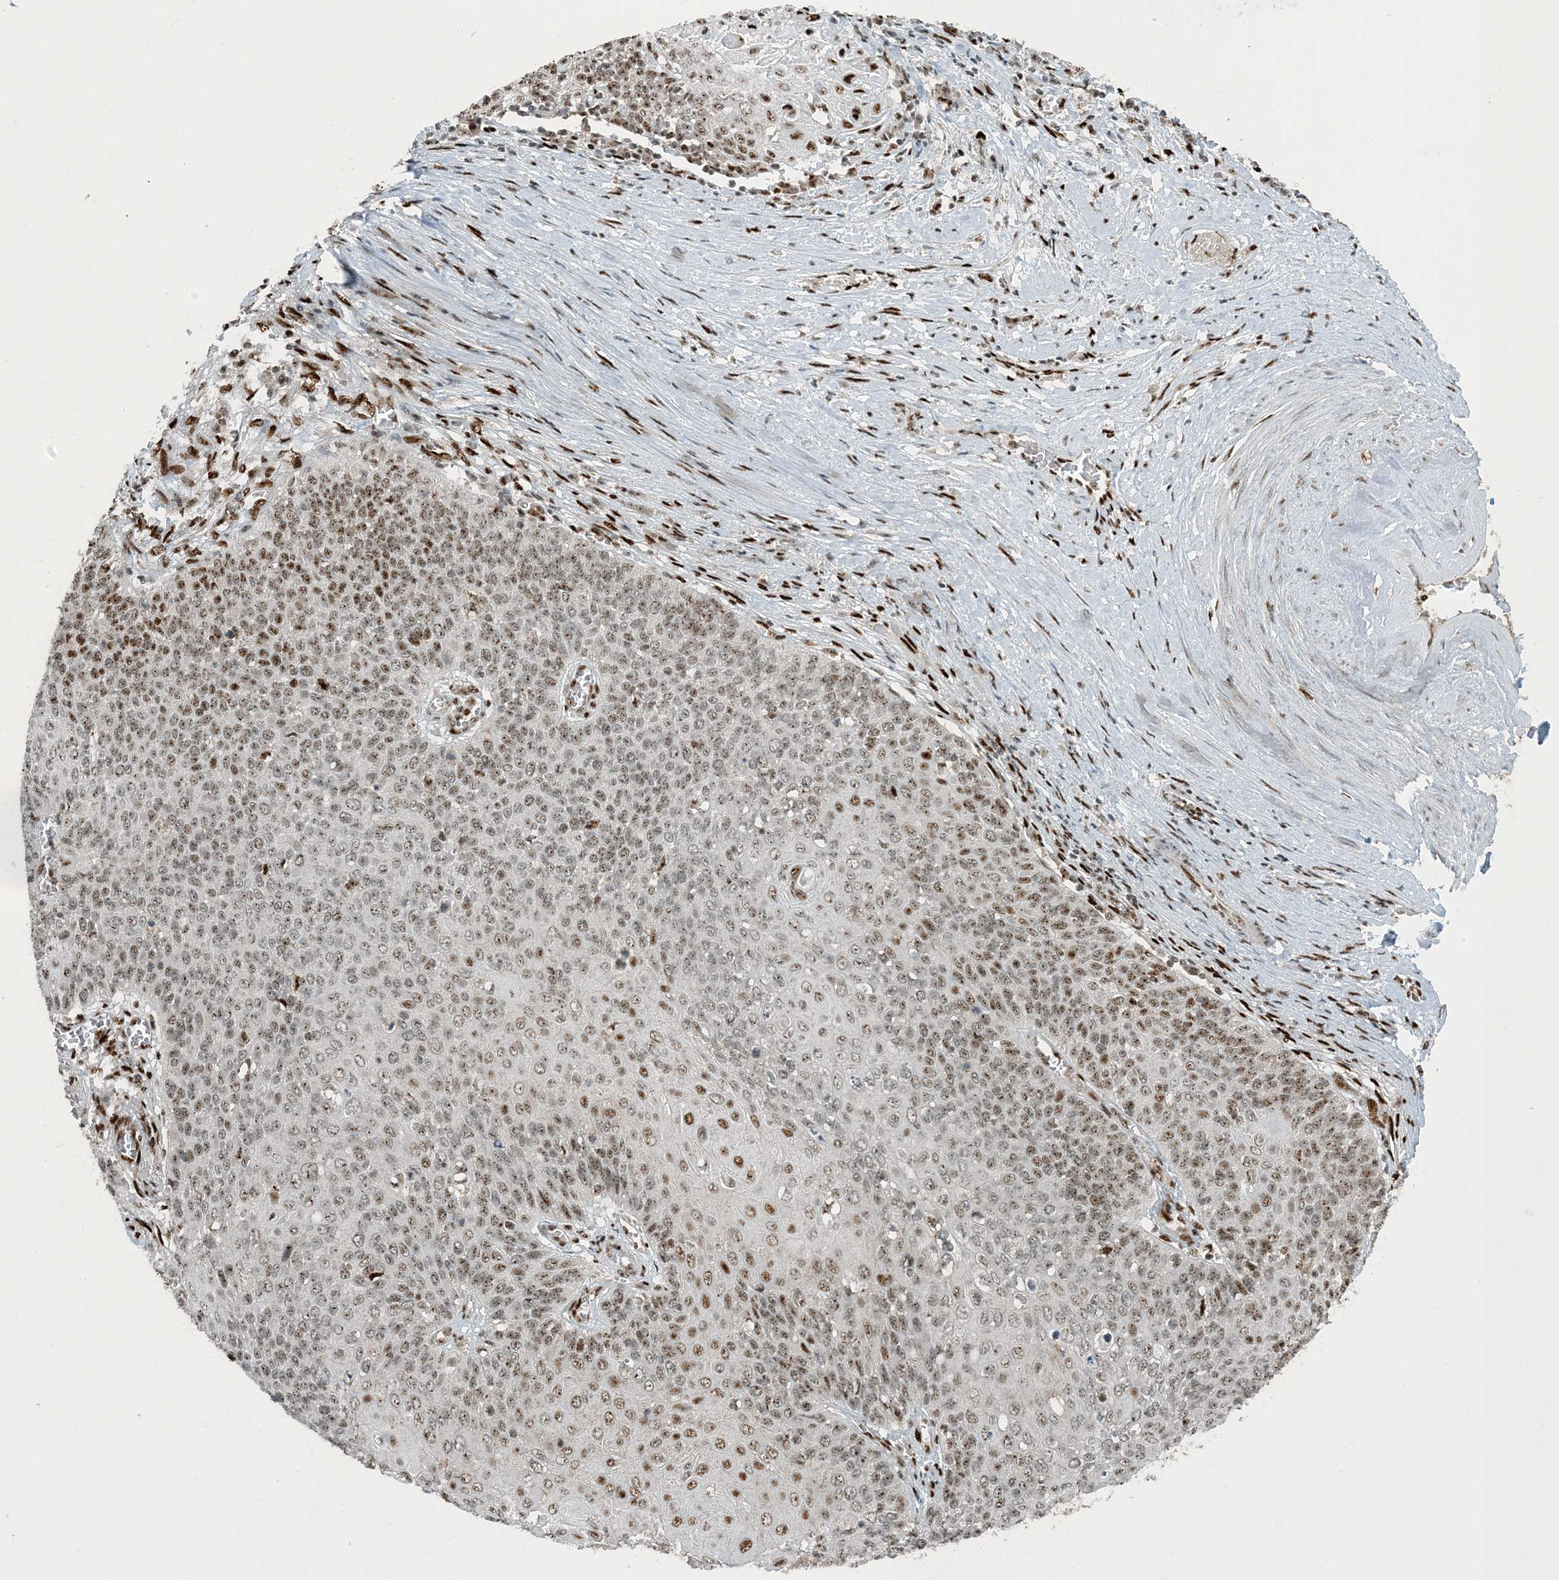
{"staining": {"intensity": "moderate", "quantity": ">75%", "location": "nuclear"}, "tissue": "cervical cancer", "cell_type": "Tumor cells", "image_type": "cancer", "snomed": [{"axis": "morphology", "description": "Squamous cell carcinoma, NOS"}, {"axis": "topography", "description": "Cervix"}], "caption": "Tumor cells reveal moderate nuclear staining in approximately >75% of cells in squamous cell carcinoma (cervical). (DAB (3,3'-diaminobenzidine) IHC with brightfield microscopy, high magnification).", "gene": "MBD1", "patient": {"sex": "female", "age": 39}}